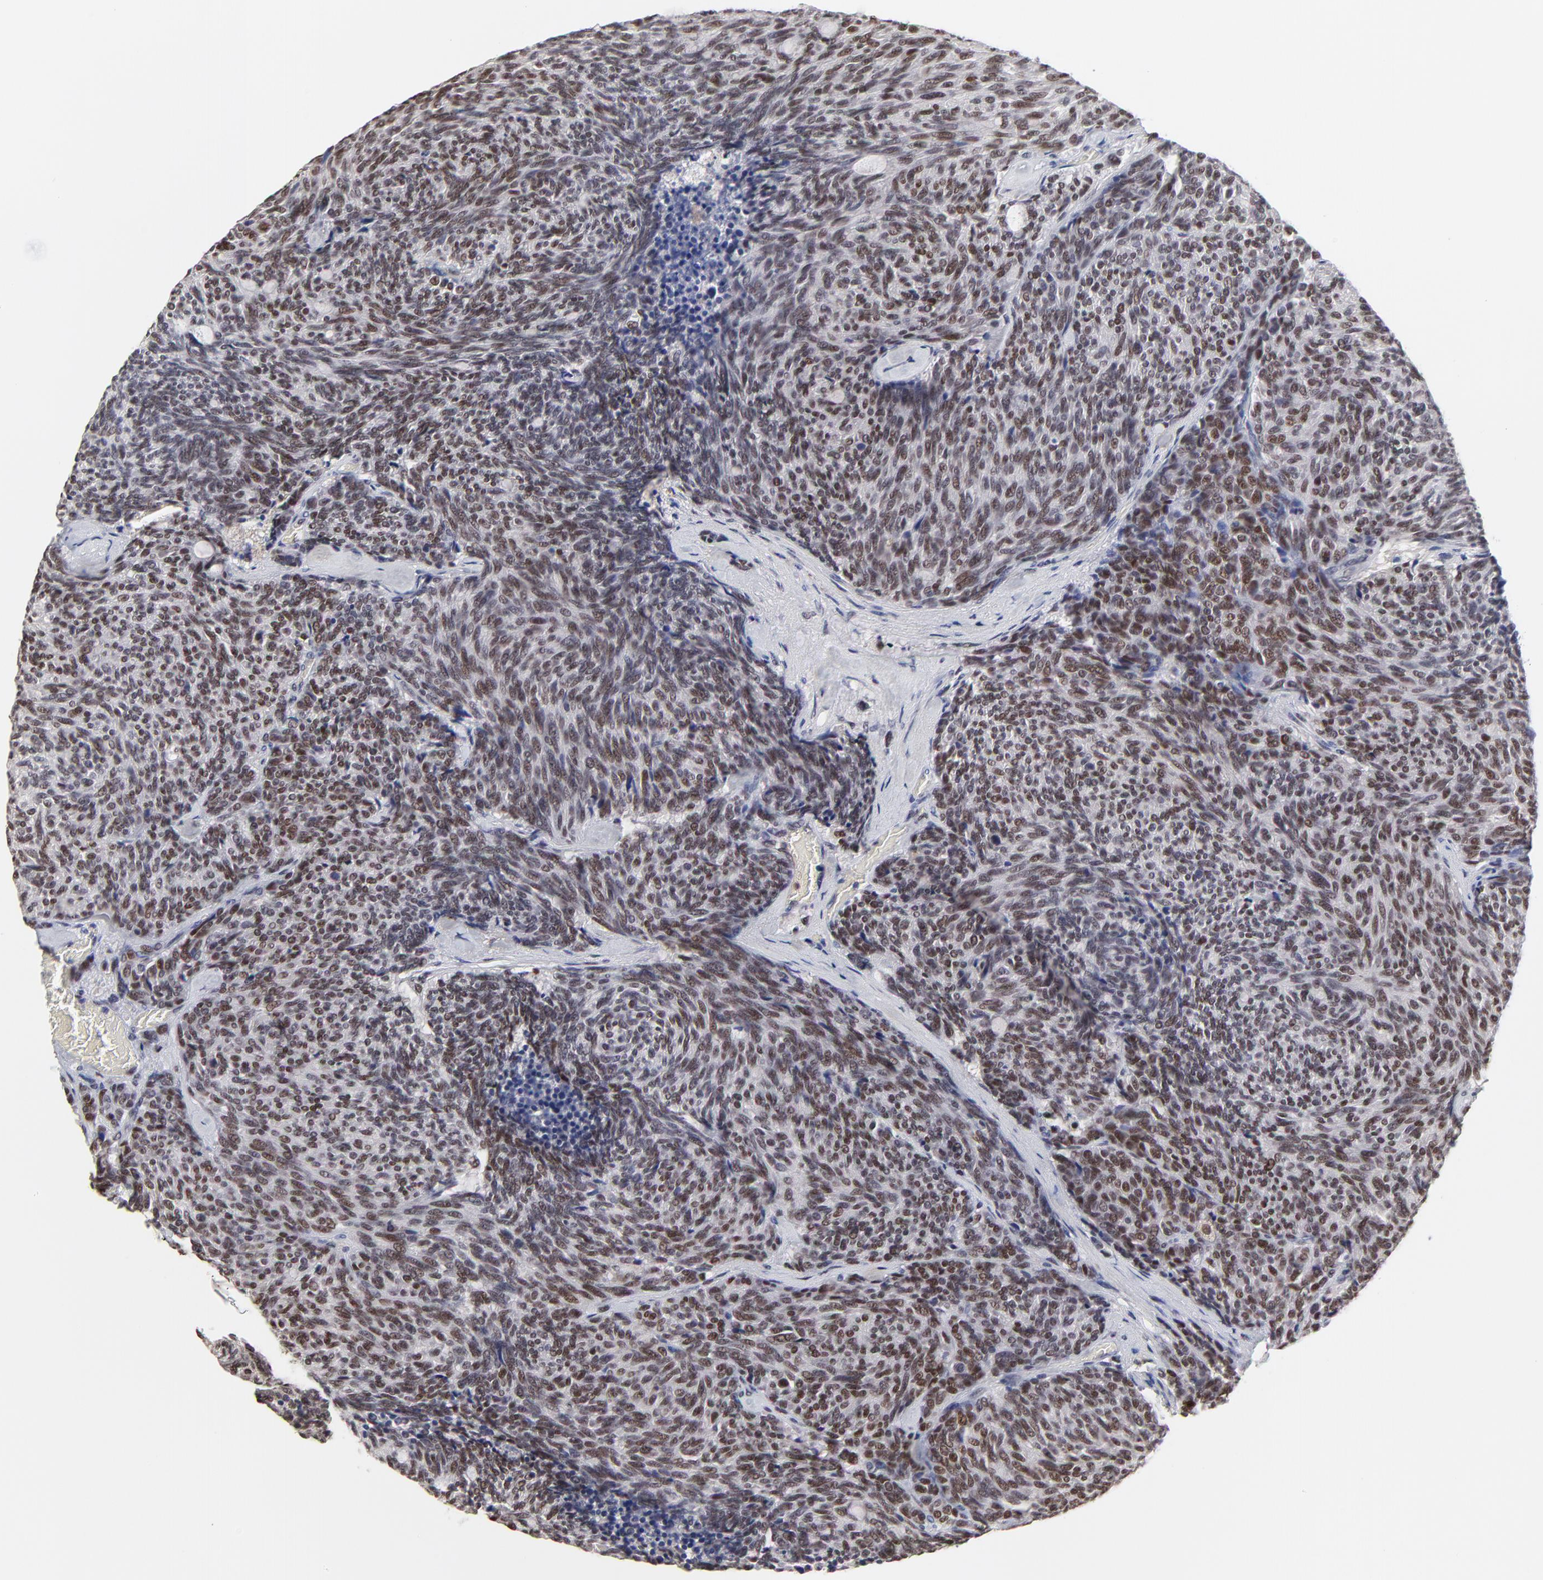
{"staining": {"intensity": "moderate", "quantity": ">75%", "location": "nuclear"}, "tissue": "carcinoid", "cell_type": "Tumor cells", "image_type": "cancer", "snomed": [{"axis": "morphology", "description": "Carcinoid, malignant, NOS"}, {"axis": "topography", "description": "Pancreas"}], "caption": "Human carcinoid stained for a protein (brown) reveals moderate nuclear positive positivity in about >75% of tumor cells.", "gene": "OGFOD1", "patient": {"sex": "female", "age": 54}}